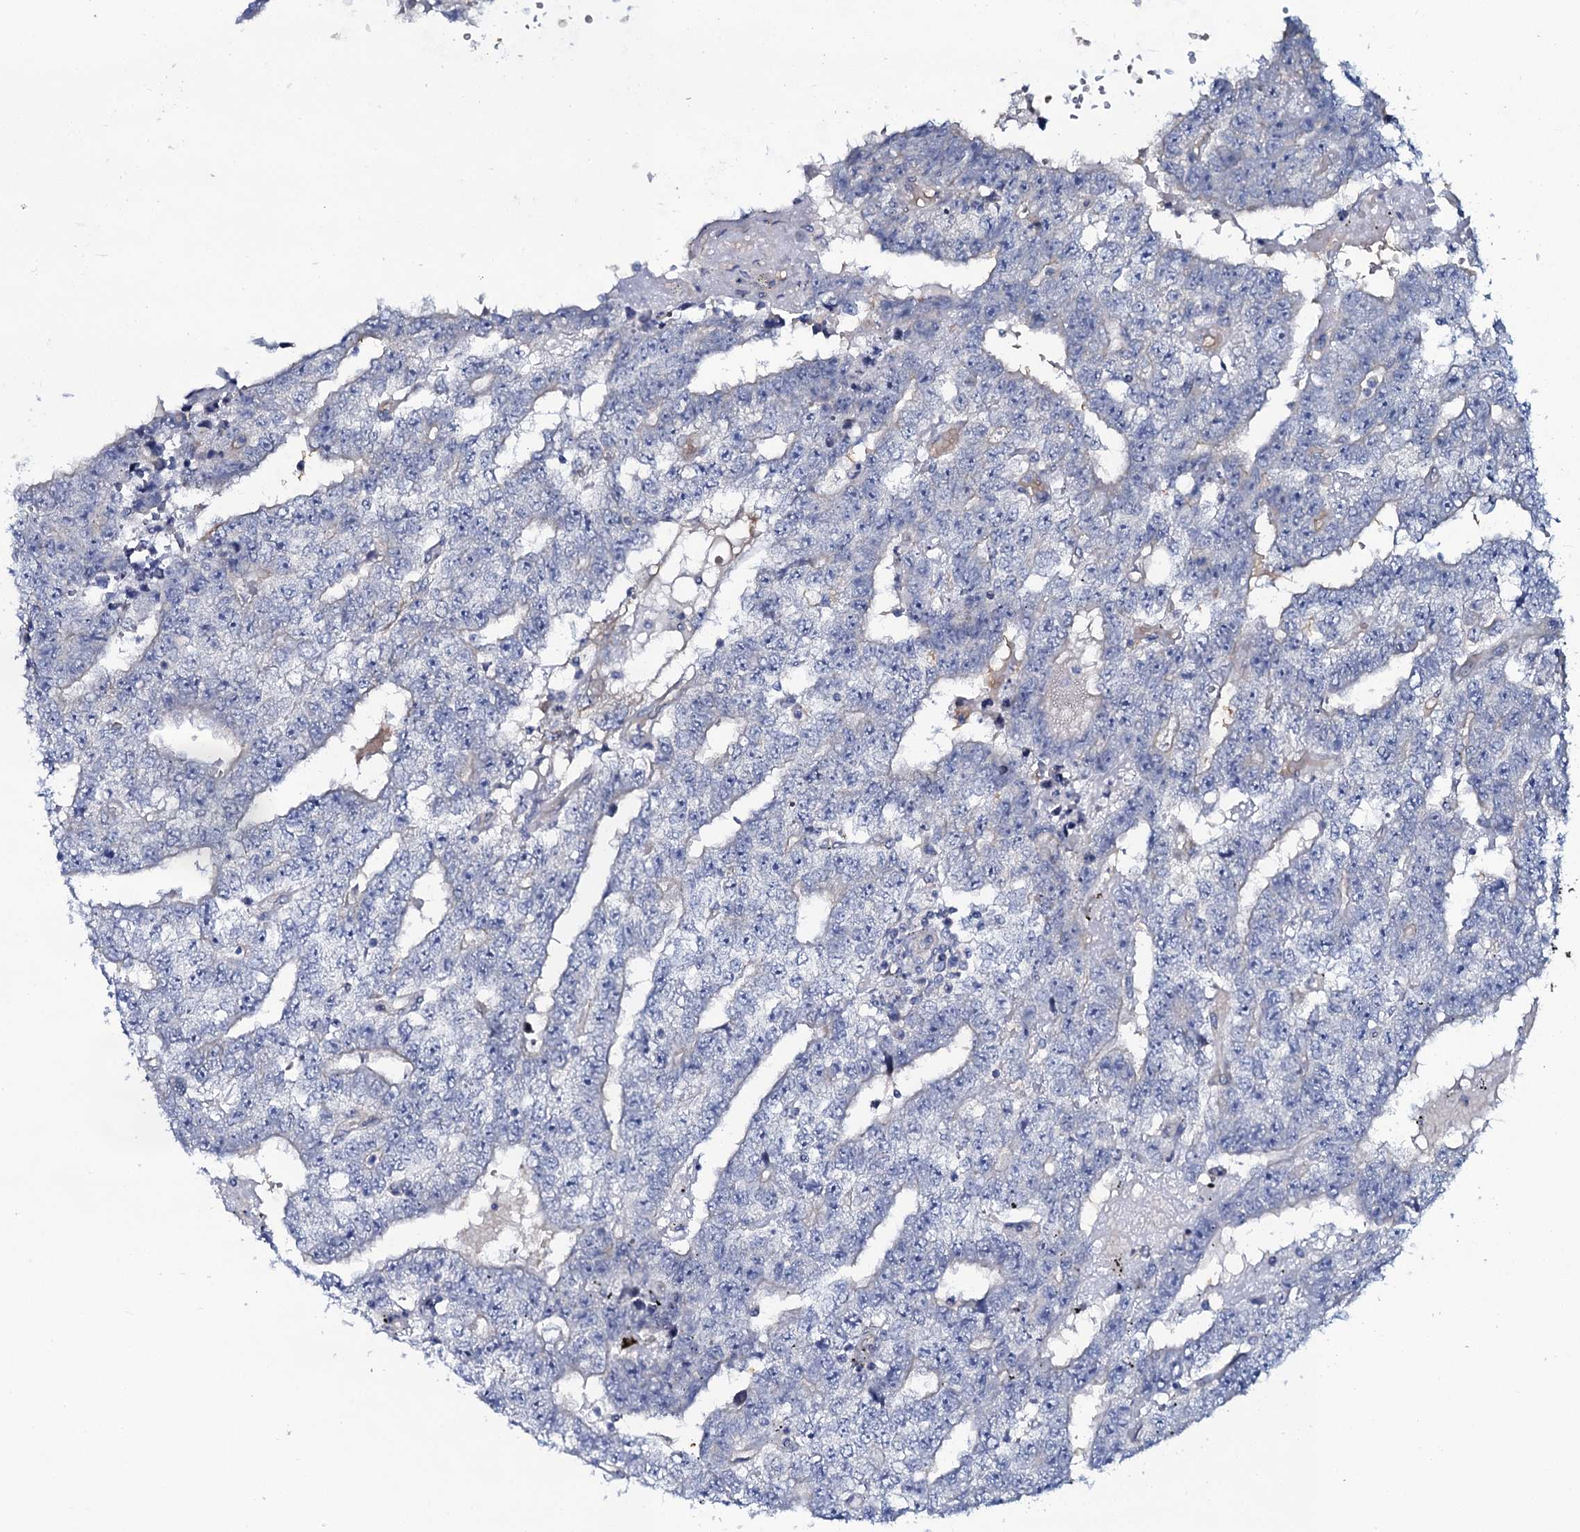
{"staining": {"intensity": "negative", "quantity": "none", "location": "none"}, "tissue": "testis cancer", "cell_type": "Tumor cells", "image_type": "cancer", "snomed": [{"axis": "morphology", "description": "Carcinoma, Embryonal, NOS"}, {"axis": "topography", "description": "Testis"}], "caption": "Immunohistochemistry image of human embryonal carcinoma (testis) stained for a protein (brown), which shows no expression in tumor cells.", "gene": "C10orf88", "patient": {"sex": "male", "age": 25}}